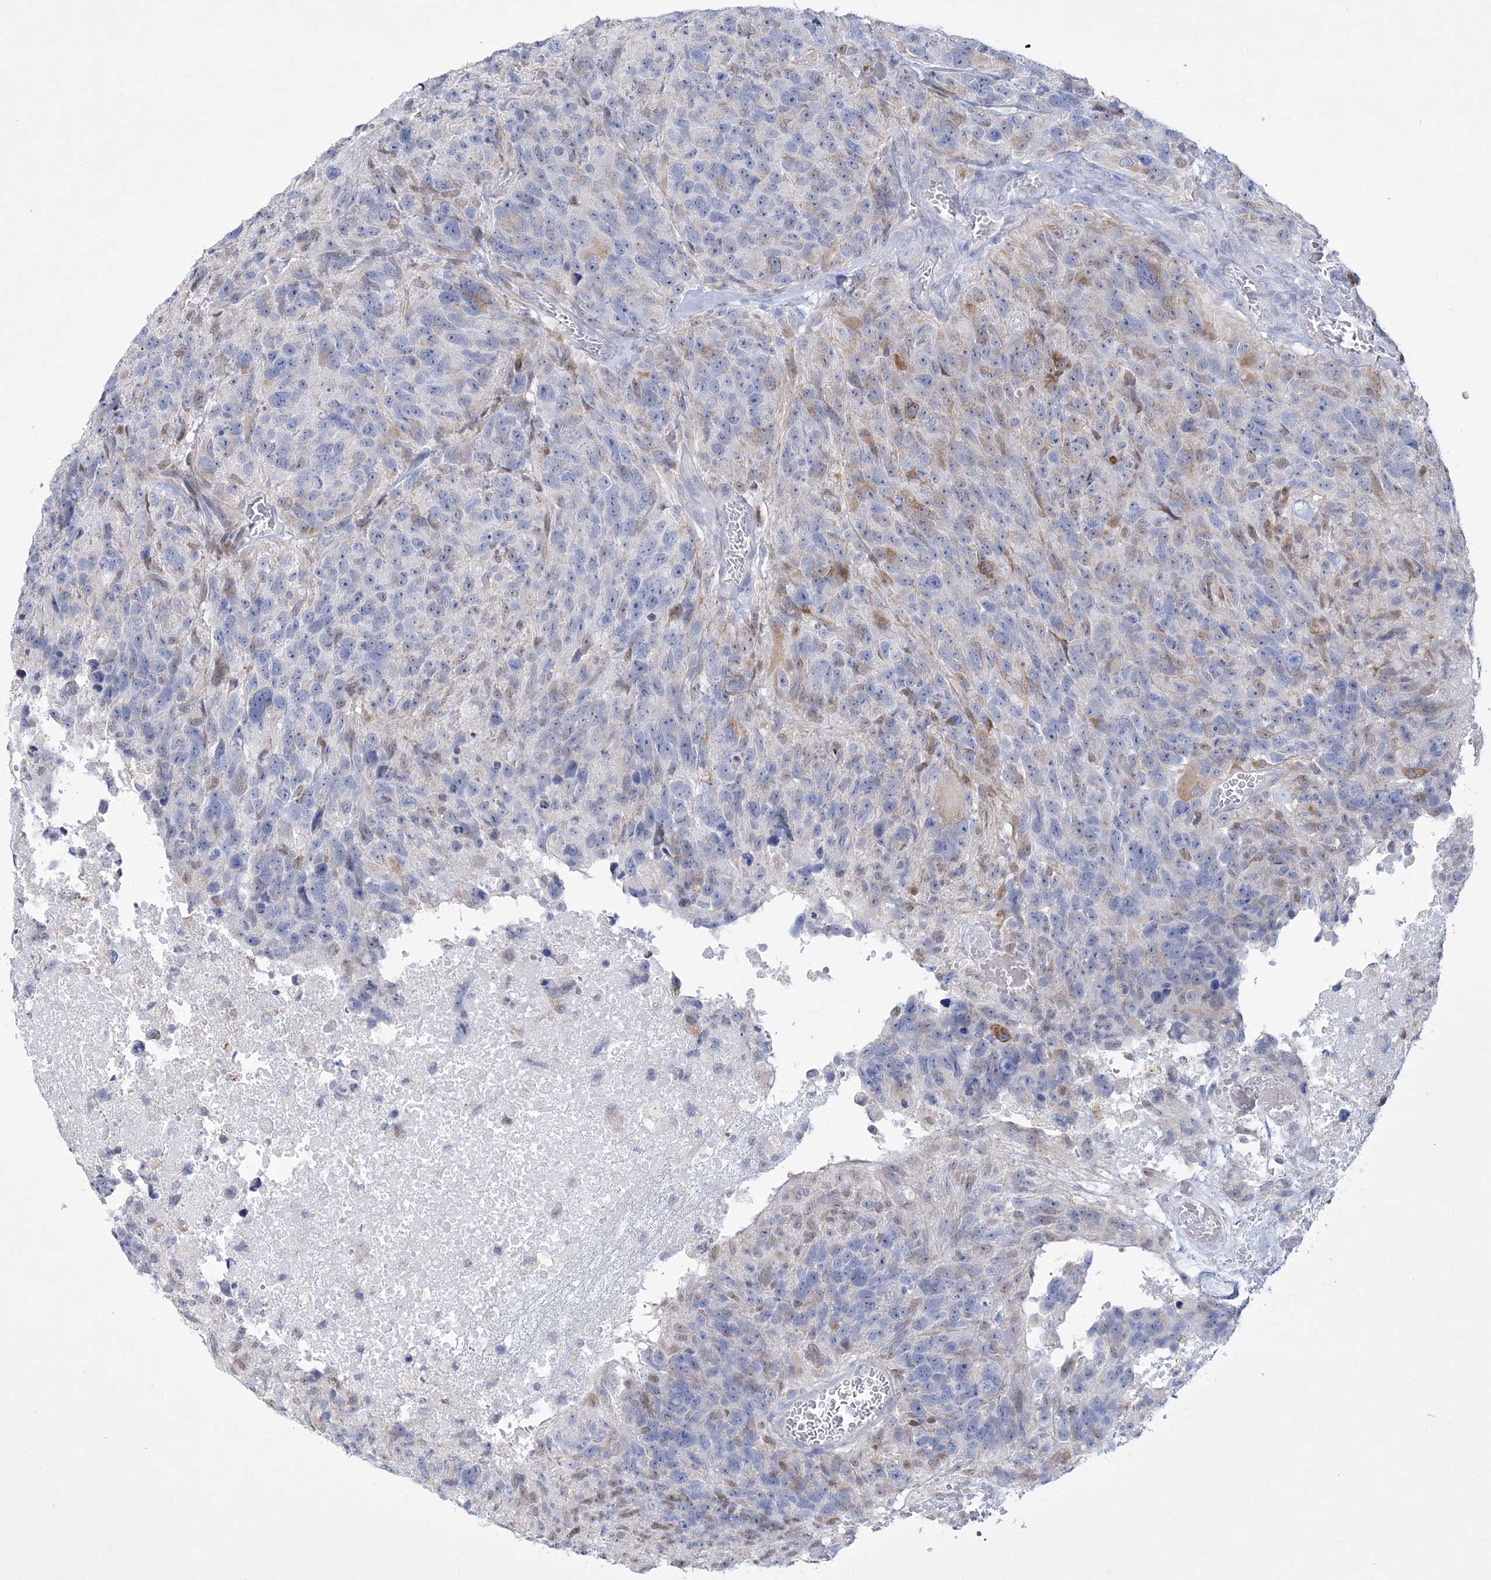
{"staining": {"intensity": "moderate", "quantity": "<25%", "location": "cytoplasmic/membranous"}, "tissue": "glioma", "cell_type": "Tumor cells", "image_type": "cancer", "snomed": [{"axis": "morphology", "description": "Glioma, malignant, High grade"}, {"axis": "topography", "description": "Brain"}], "caption": "Immunohistochemistry (DAB (3,3'-diaminobenzidine)) staining of malignant high-grade glioma demonstrates moderate cytoplasmic/membranous protein positivity in about <25% of tumor cells. The staining was performed using DAB to visualize the protein expression in brown, while the nuclei were stained in blue with hematoxylin (Magnification: 20x).", "gene": "WDR27", "patient": {"sex": "male", "age": 69}}